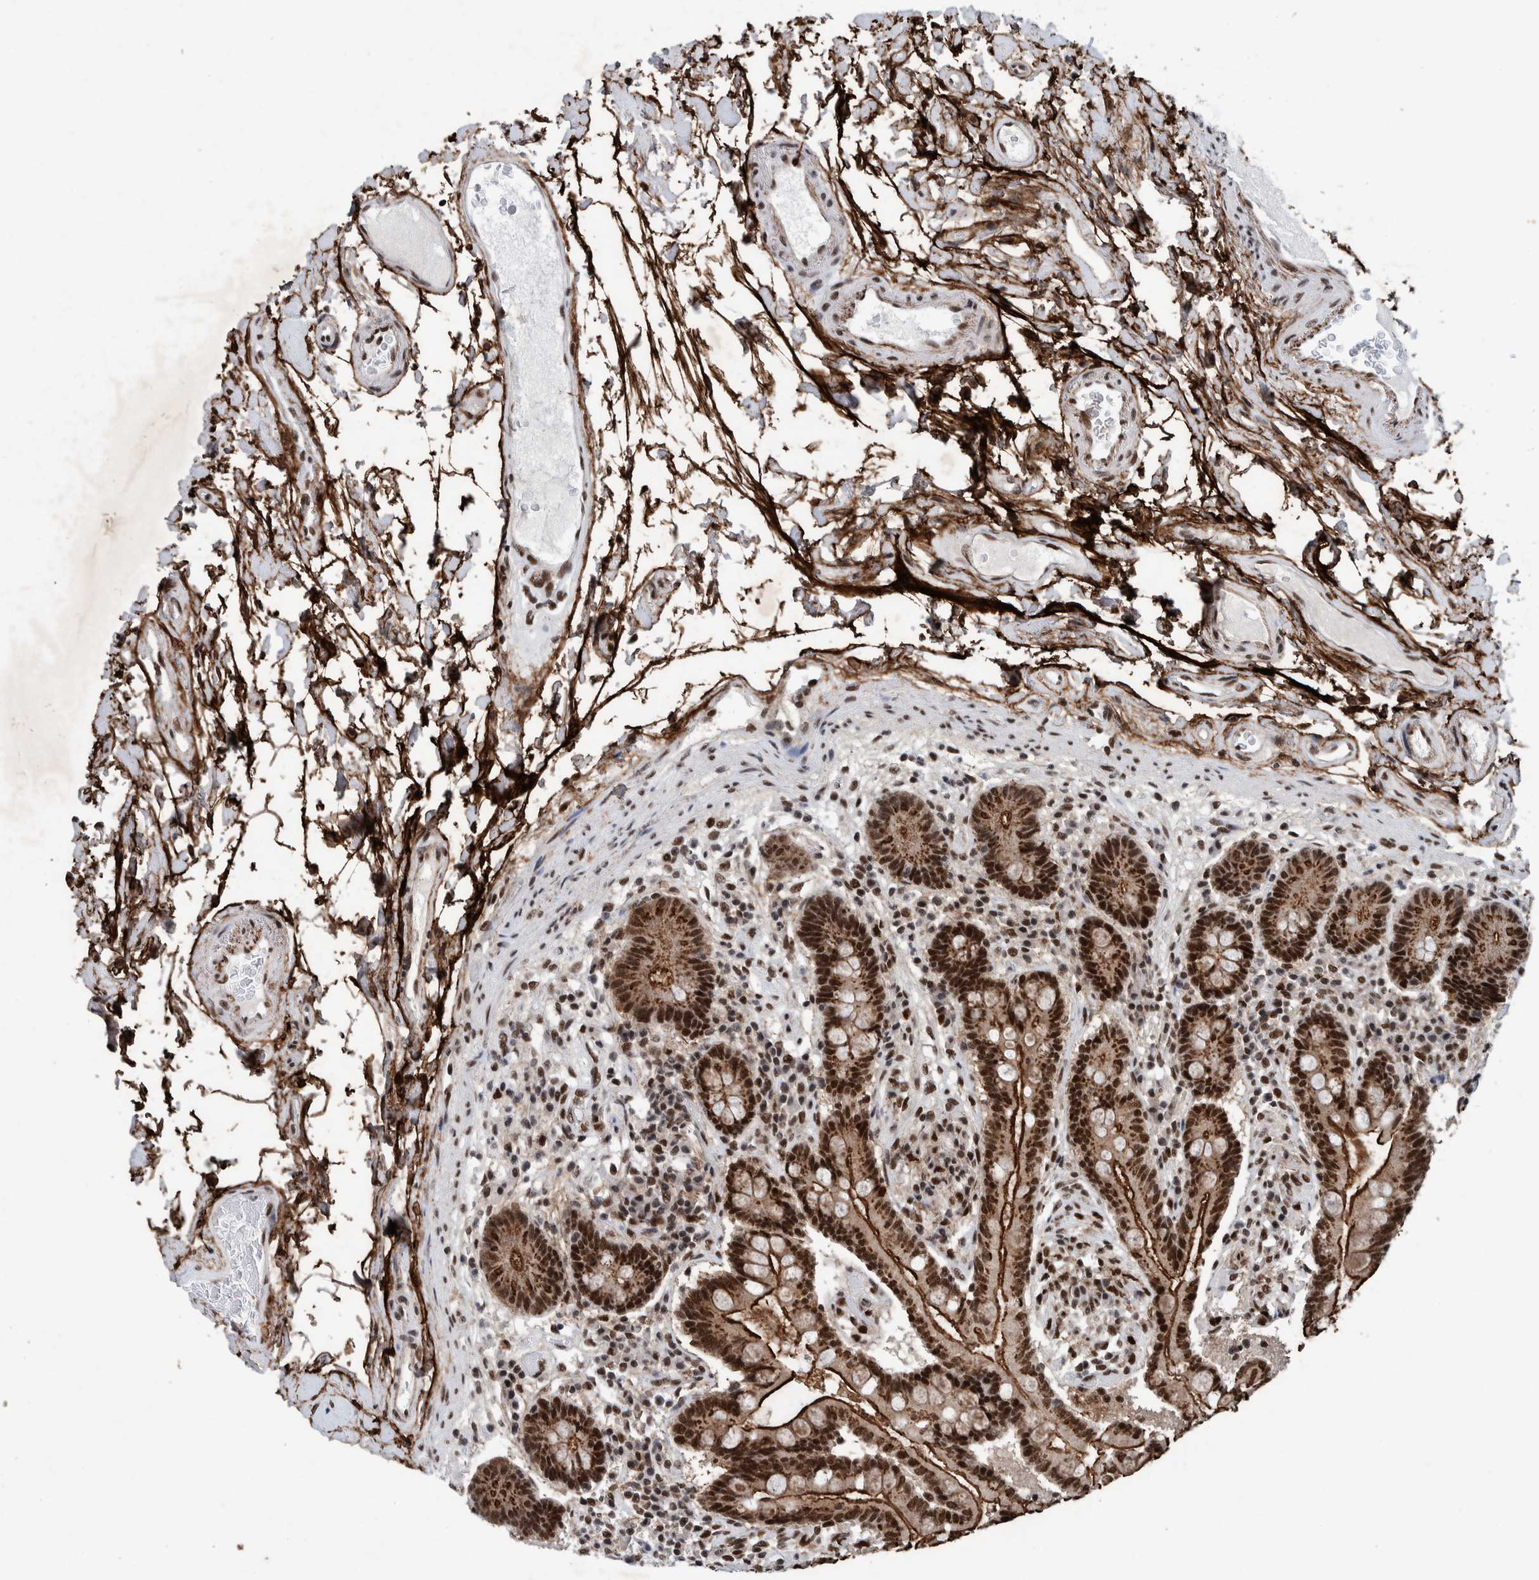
{"staining": {"intensity": "strong", "quantity": ">75%", "location": "nuclear"}, "tissue": "colon", "cell_type": "Endothelial cells", "image_type": "normal", "snomed": [{"axis": "morphology", "description": "Normal tissue, NOS"}, {"axis": "topography", "description": "Colon"}], "caption": "An immunohistochemistry (IHC) image of unremarkable tissue is shown. Protein staining in brown shows strong nuclear positivity in colon within endothelial cells. Nuclei are stained in blue.", "gene": "TAF10", "patient": {"sex": "male", "age": 73}}